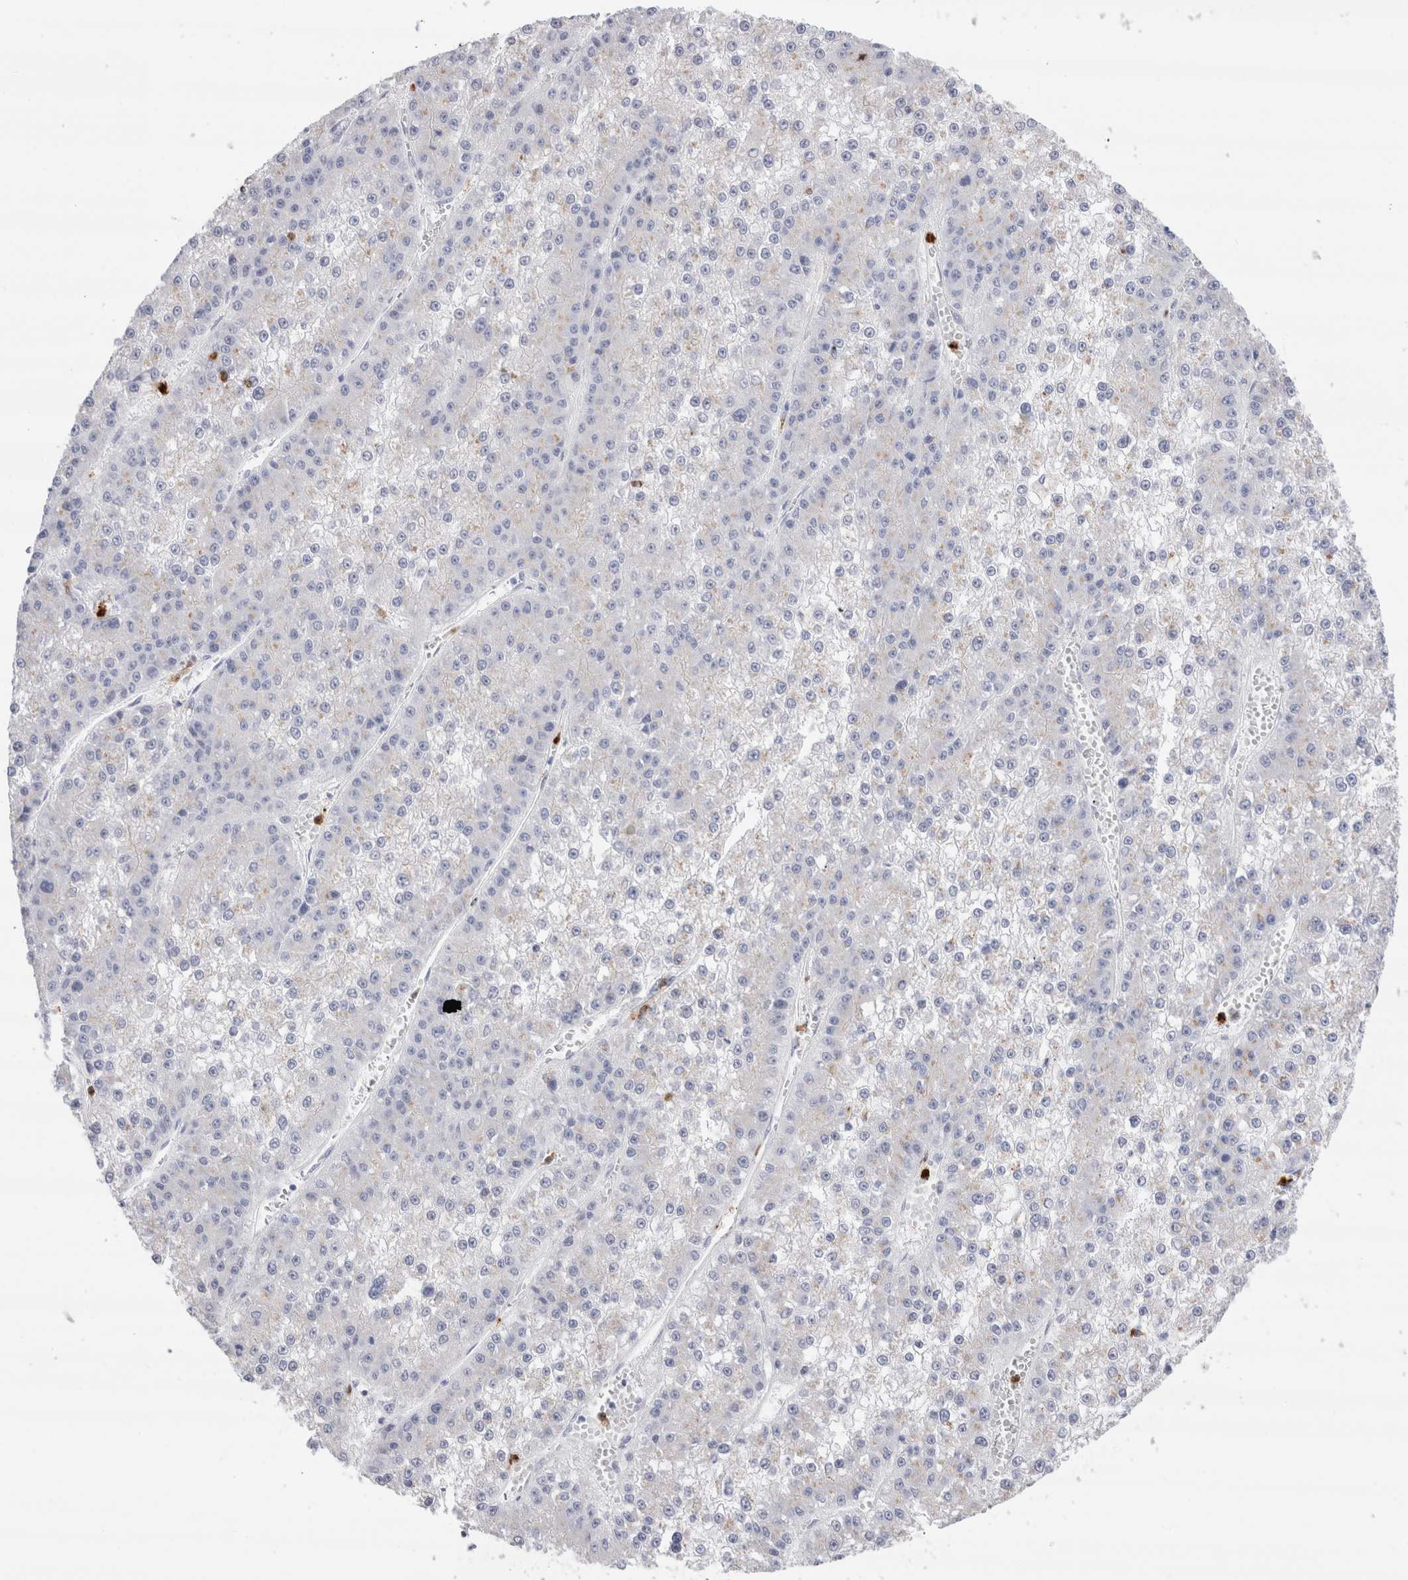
{"staining": {"intensity": "negative", "quantity": "none", "location": "none"}, "tissue": "liver cancer", "cell_type": "Tumor cells", "image_type": "cancer", "snomed": [{"axis": "morphology", "description": "Carcinoma, Hepatocellular, NOS"}, {"axis": "topography", "description": "Liver"}], "caption": "DAB immunohistochemical staining of human liver hepatocellular carcinoma shows no significant positivity in tumor cells. (DAB immunohistochemistry (IHC) visualized using brightfield microscopy, high magnification).", "gene": "SLC10A5", "patient": {"sex": "female", "age": 73}}